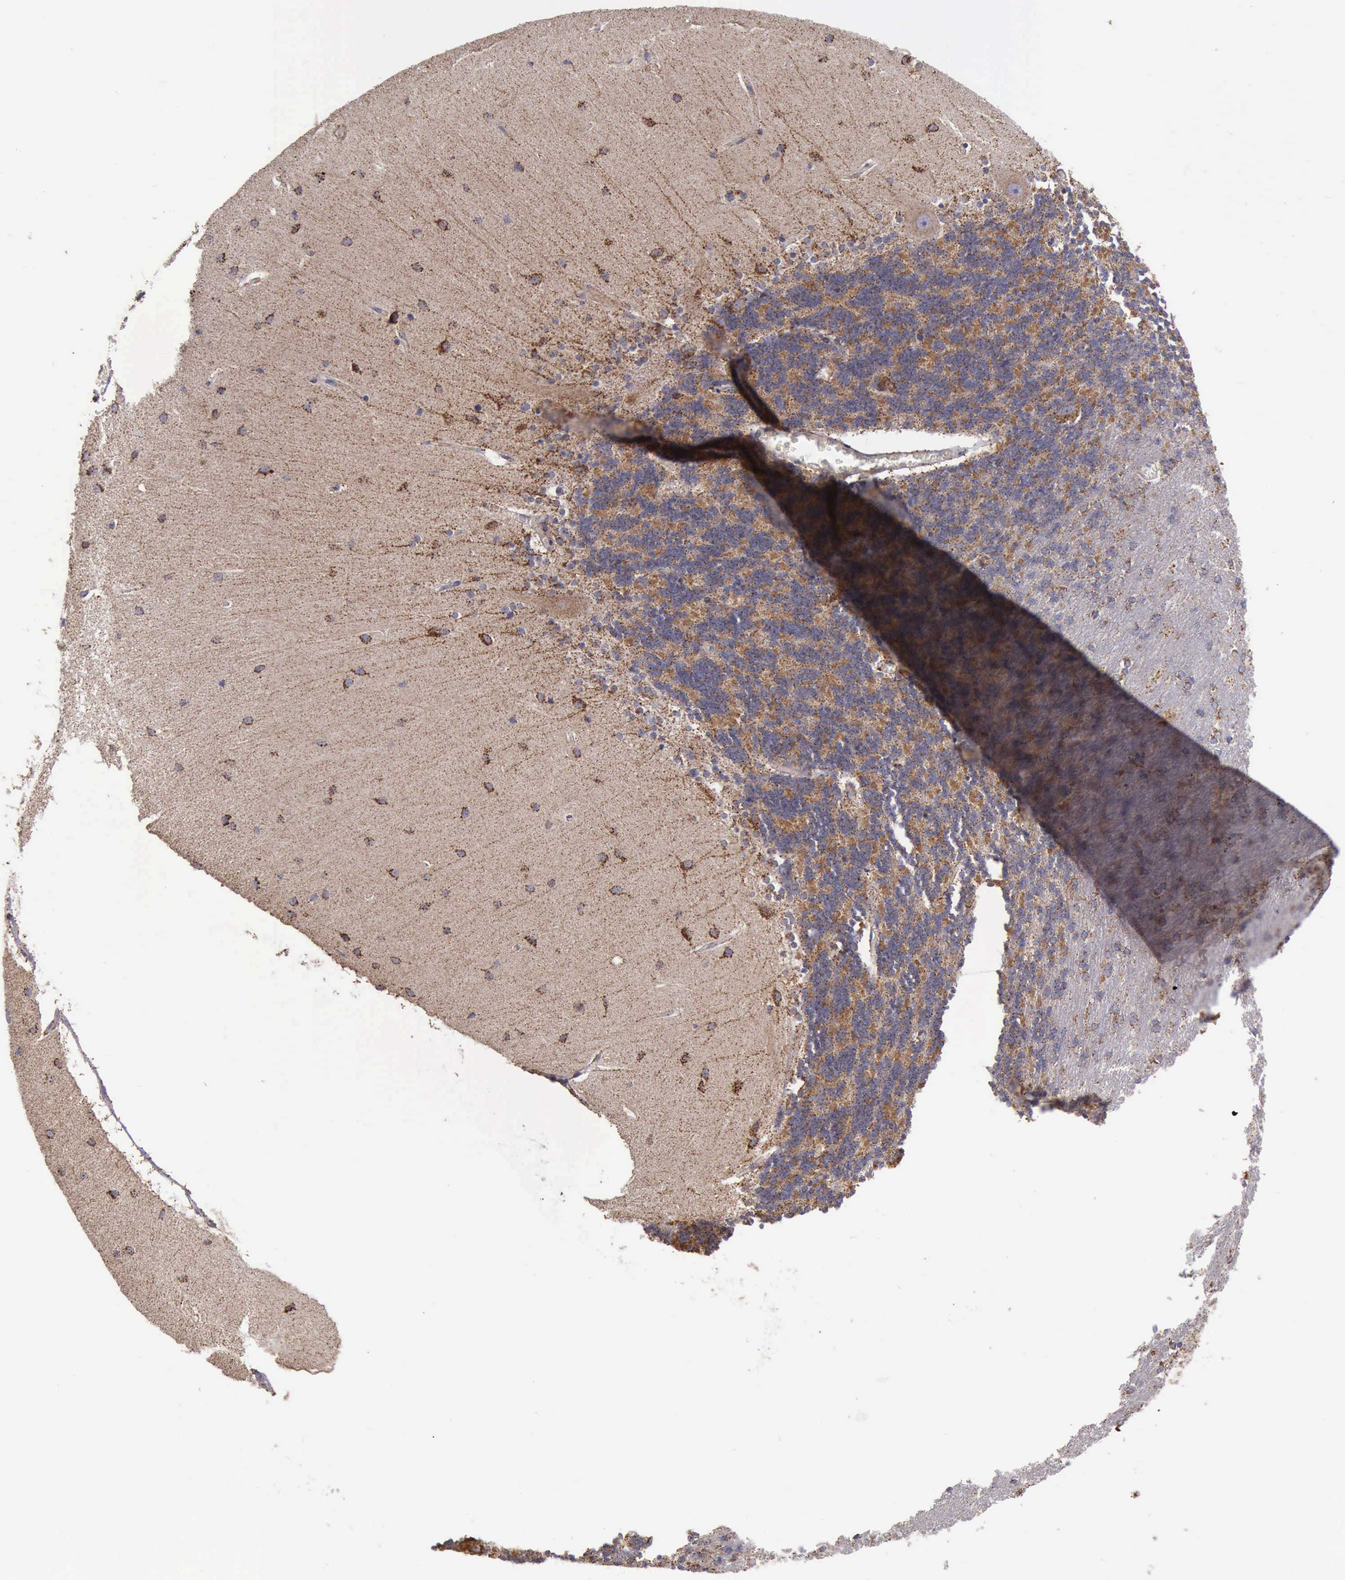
{"staining": {"intensity": "moderate", "quantity": ">75%", "location": "cytoplasmic/membranous"}, "tissue": "cerebellum", "cell_type": "Cells in granular layer", "image_type": "normal", "snomed": [{"axis": "morphology", "description": "Normal tissue, NOS"}, {"axis": "topography", "description": "Cerebellum"}], "caption": "An immunohistochemistry photomicrograph of normal tissue is shown. Protein staining in brown highlights moderate cytoplasmic/membranous positivity in cerebellum within cells in granular layer. (DAB (3,3'-diaminobenzidine) IHC, brown staining for protein, blue staining for nuclei).", "gene": "TXN2", "patient": {"sex": "female", "age": 54}}